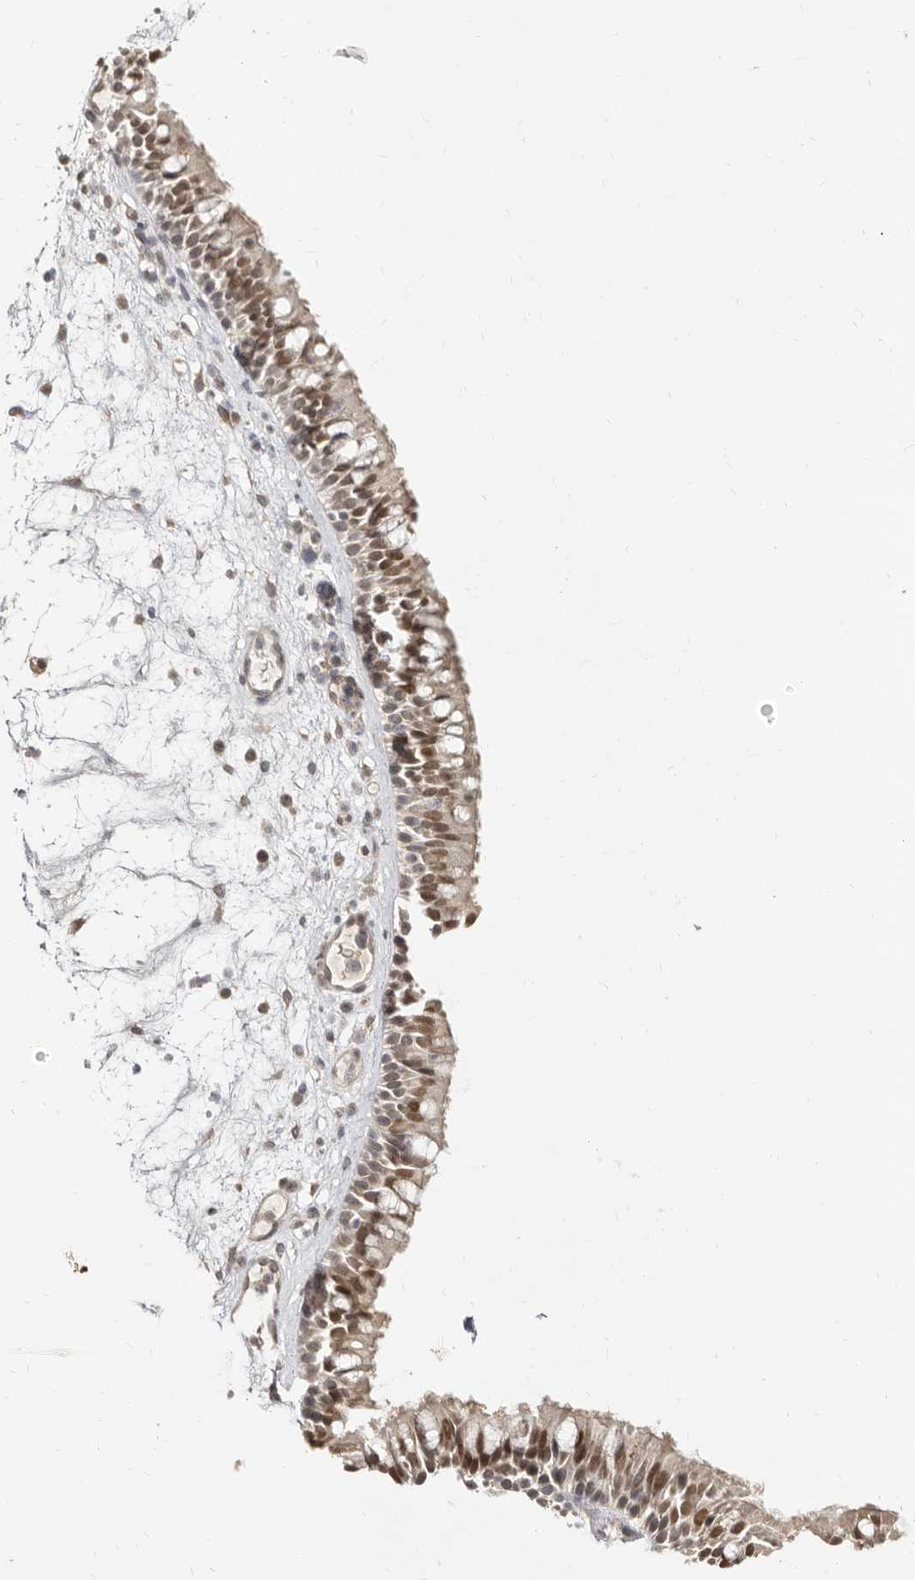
{"staining": {"intensity": "moderate", "quantity": "25%-75%", "location": "nuclear"}, "tissue": "nasopharynx", "cell_type": "Respiratory epithelial cells", "image_type": "normal", "snomed": [{"axis": "morphology", "description": "Normal tissue, NOS"}, {"axis": "morphology", "description": "Inflammation, NOS"}, {"axis": "morphology", "description": "Malignant melanoma, Metastatic site"}, {"axis": "topography", "description": "Nasopharynx"}], "caption": "Respiratory epithelial cells show medium levels of moderate nuclear staining in approximately 25%-75% of cells in benign human nasopharynx. (Brightfield microscopy of DAB IHC at high magnification).", "gene": "LCORL", "patient": {"sex": "male", "age": 70}}